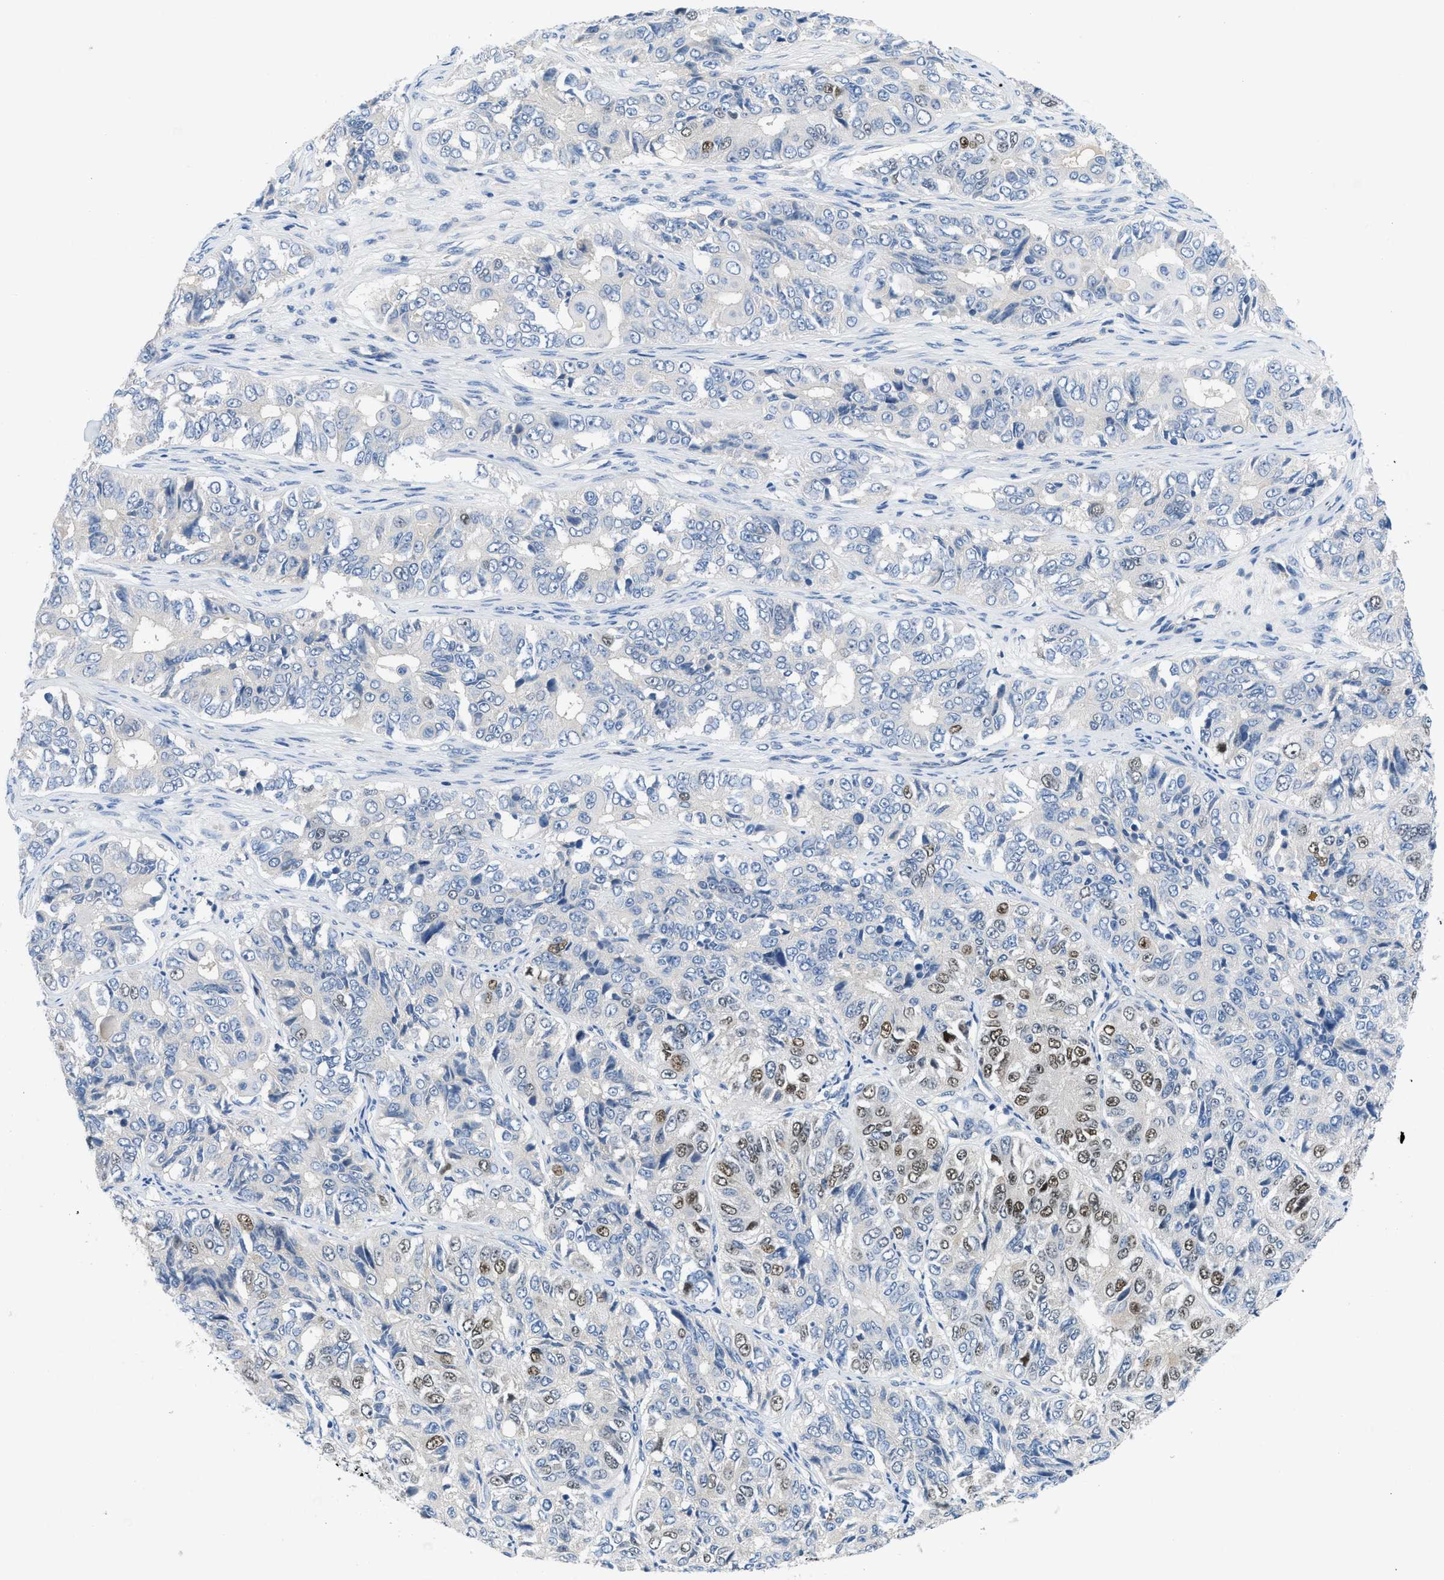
{"staining": {"intensity": "moderate", "quantity": "<25%", "location": "nuclear"}, "tissue": "ovarian cancer", "cell_type": "Tumor cells", "image_type": "cancer", "snomed": [{"axis": "morphology", "description": "Carcinoma, endometroid"}, {"axis": "topography", "description": "Ovary"}], "caption": "Ovarian cancer (endometroid carcinoma) stained with DAB (3,3'-diaminobenzidine) IHC displays low levels of moderate nuclear expression in approximately <25% of tumor cells.", "gene": "PGR", "patient": {"sex": "female", "age": 51}}